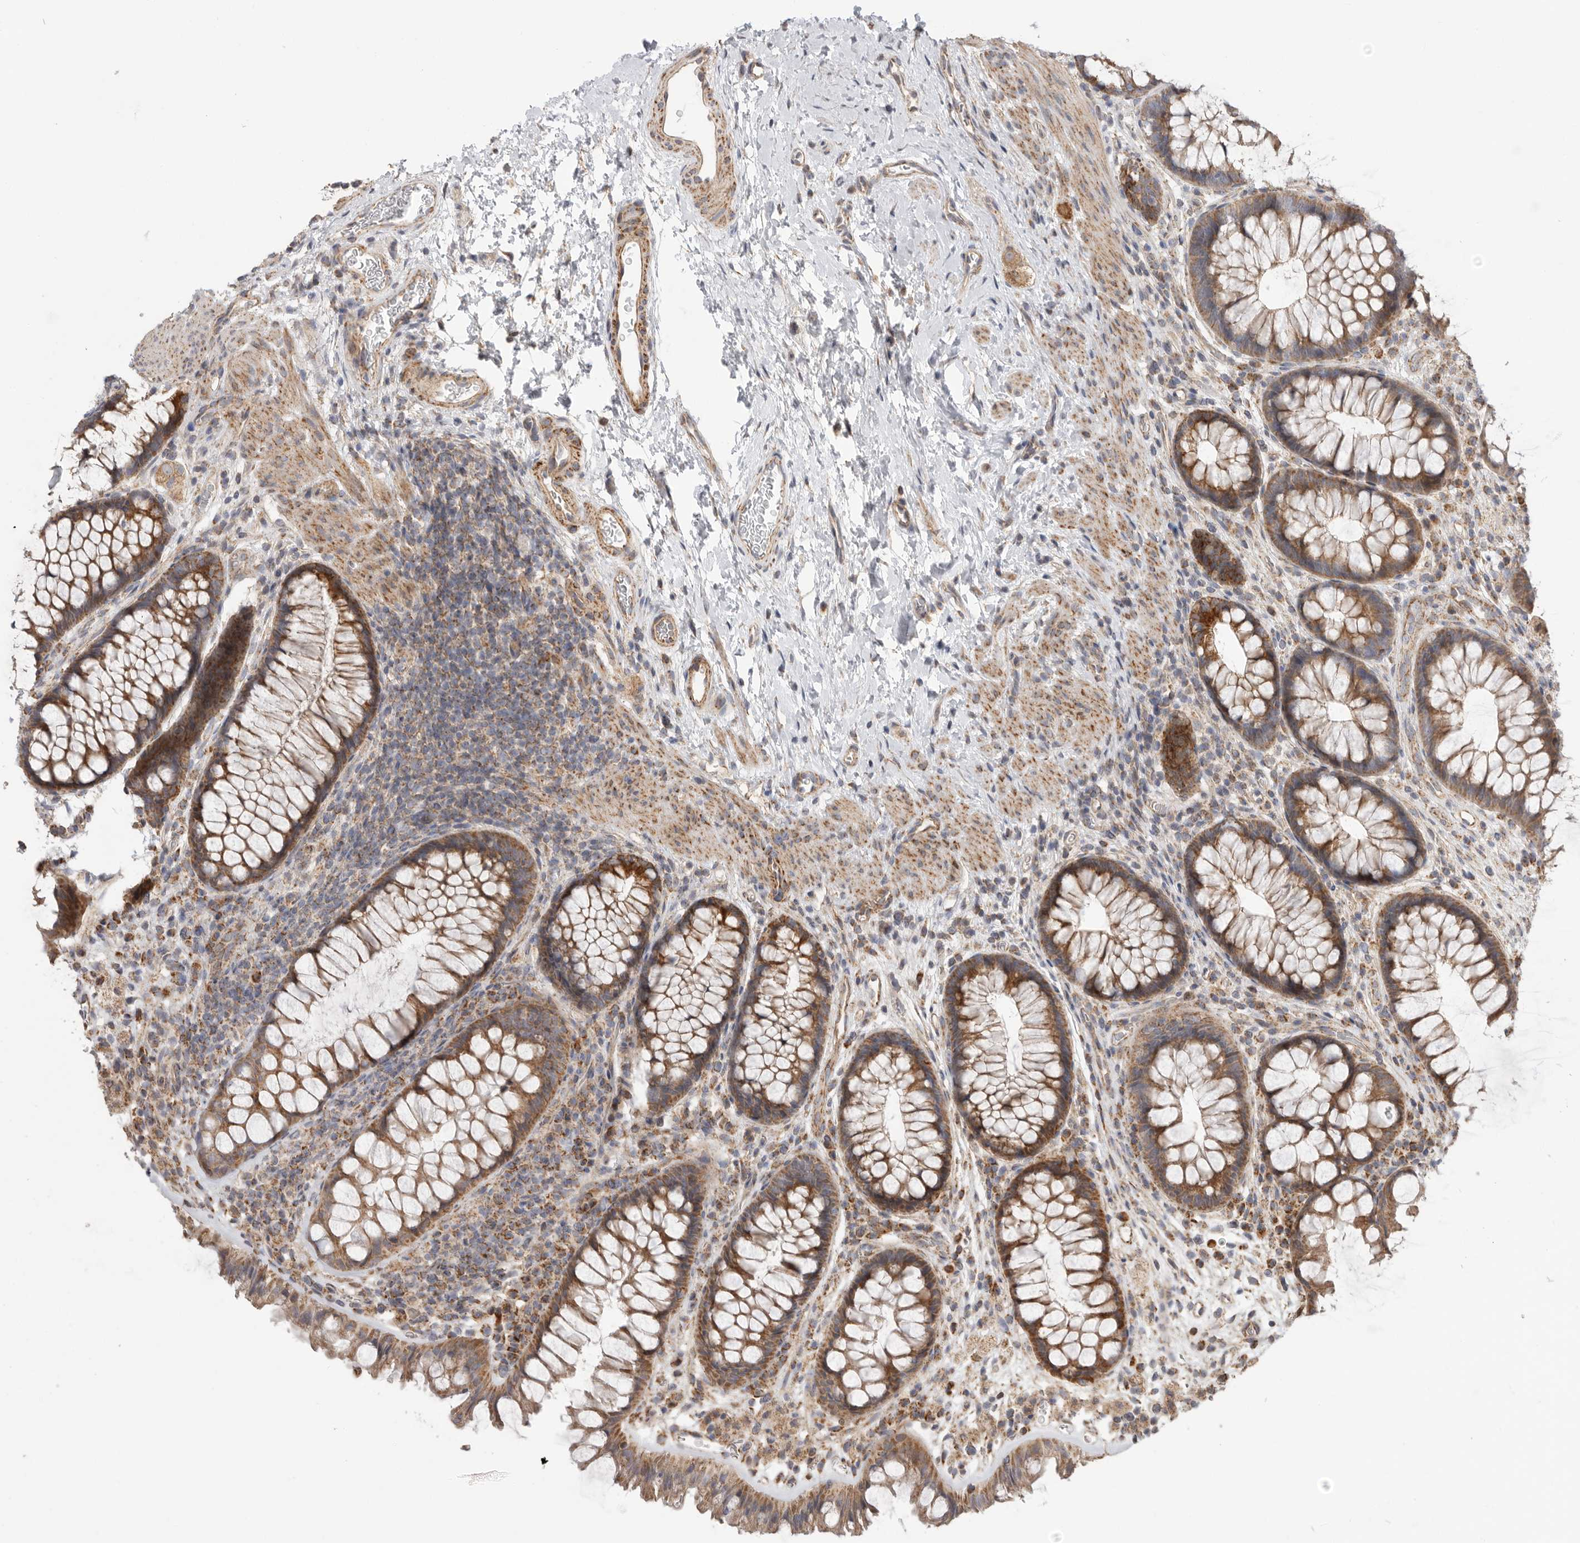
{"staining": {"intensity": "moderate", "quantity": ">75%", "location": "cytoplasmic/membranous"}, "tissue": "colon", "cell_type": "Endothelial cells", "image_type": "normal", "snomed": [{"axis": "morphology", "description": "Normal tissue, NOS"}, {"axis": "topography", "description": "Colon"}], "caption": "Immunohistochemical staining of unremarkable human colon displays moderate cytoplasmic/membranous protein positivity in about >75% of endothelial cells.", "gene": "MTFR1L", "patient": {"sex": "female", "age": 62}}